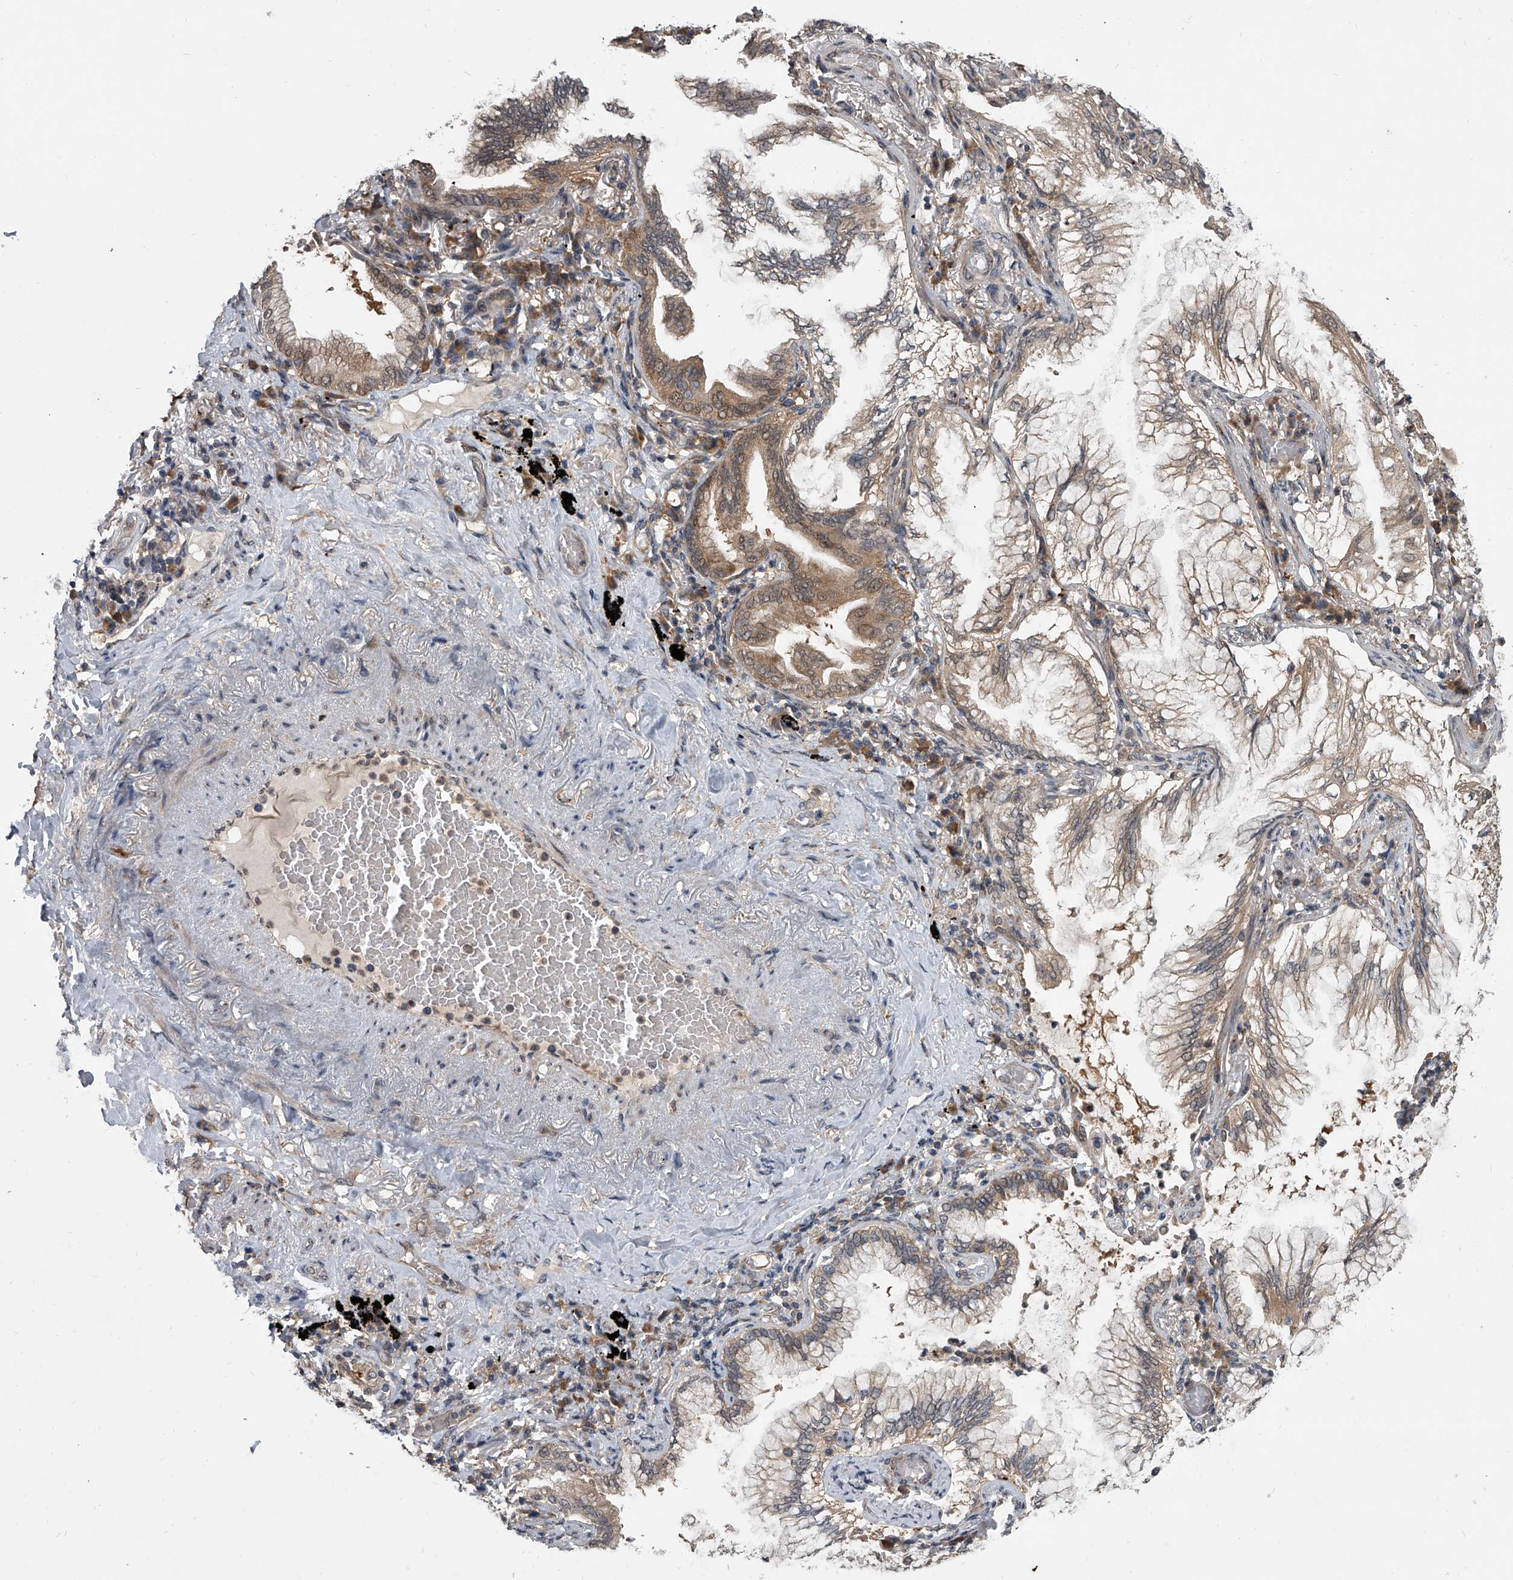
{"staining": {"intensity": "weak", "quantity": ">75%", "location": "cytoplasmic/membranous"}, "tissue": "lung cancer", "cell_type": "Tumor cells", "image_type": "cancer", "snomed": [{"axis": "morphology", "description": "Adenocarcinoma, NOS"}, {"axis": "topography", "description": "Lung"}], "caption": "Tumor cells reveal weak cytoplasmic/membranous positivity in approximately >75% of cells in lung adenocarcinoma.", "gene": "GEMIN8", "patient": {"sex": "female", "age": 70}}